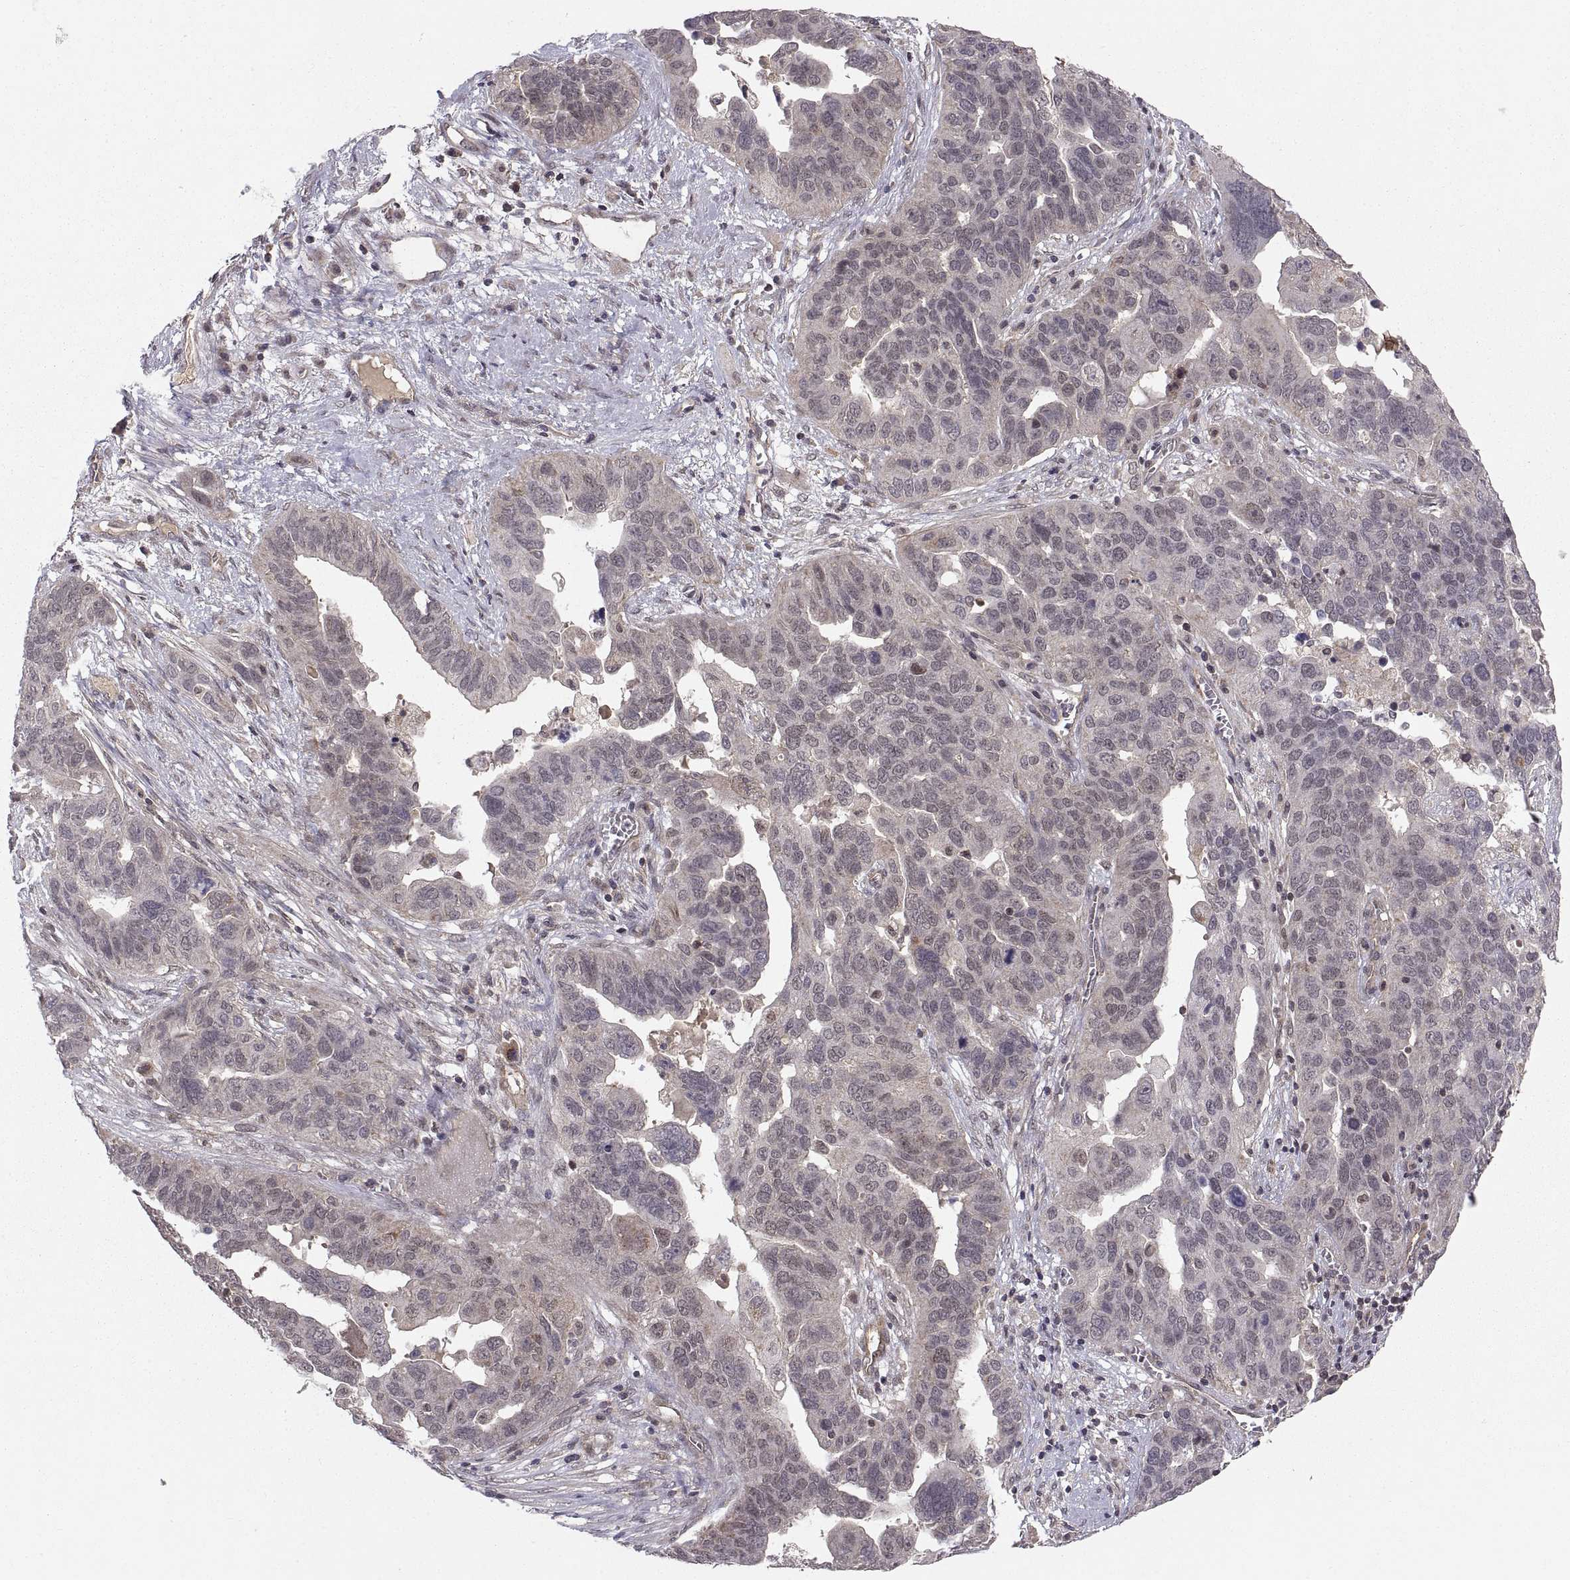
{"staining": {"intensity": "weak", "quantity": "<25%", "location": "cytoplasmic/membranous"}, "tissue": "ovarian cancer", "cell_type": "Tumor cells", "image_type": "cancer", "snomed": [{"axis": "morphology", "description": "Carcinoma, endometroid"}, {"axis": "topography", "description": "Soft tissue"}, {"axis": "topography", "description": "Ovary"}], "caption": "DAB immunohistochemical staining of human endometroid carcinoma (ovarian) shows no significant expression in tumor cells. (Brightfield microscopy of DAB immunohistochemistry at high magnification).", "gene": "ABL2", "patient": {"sex": "female", "age": 52}}